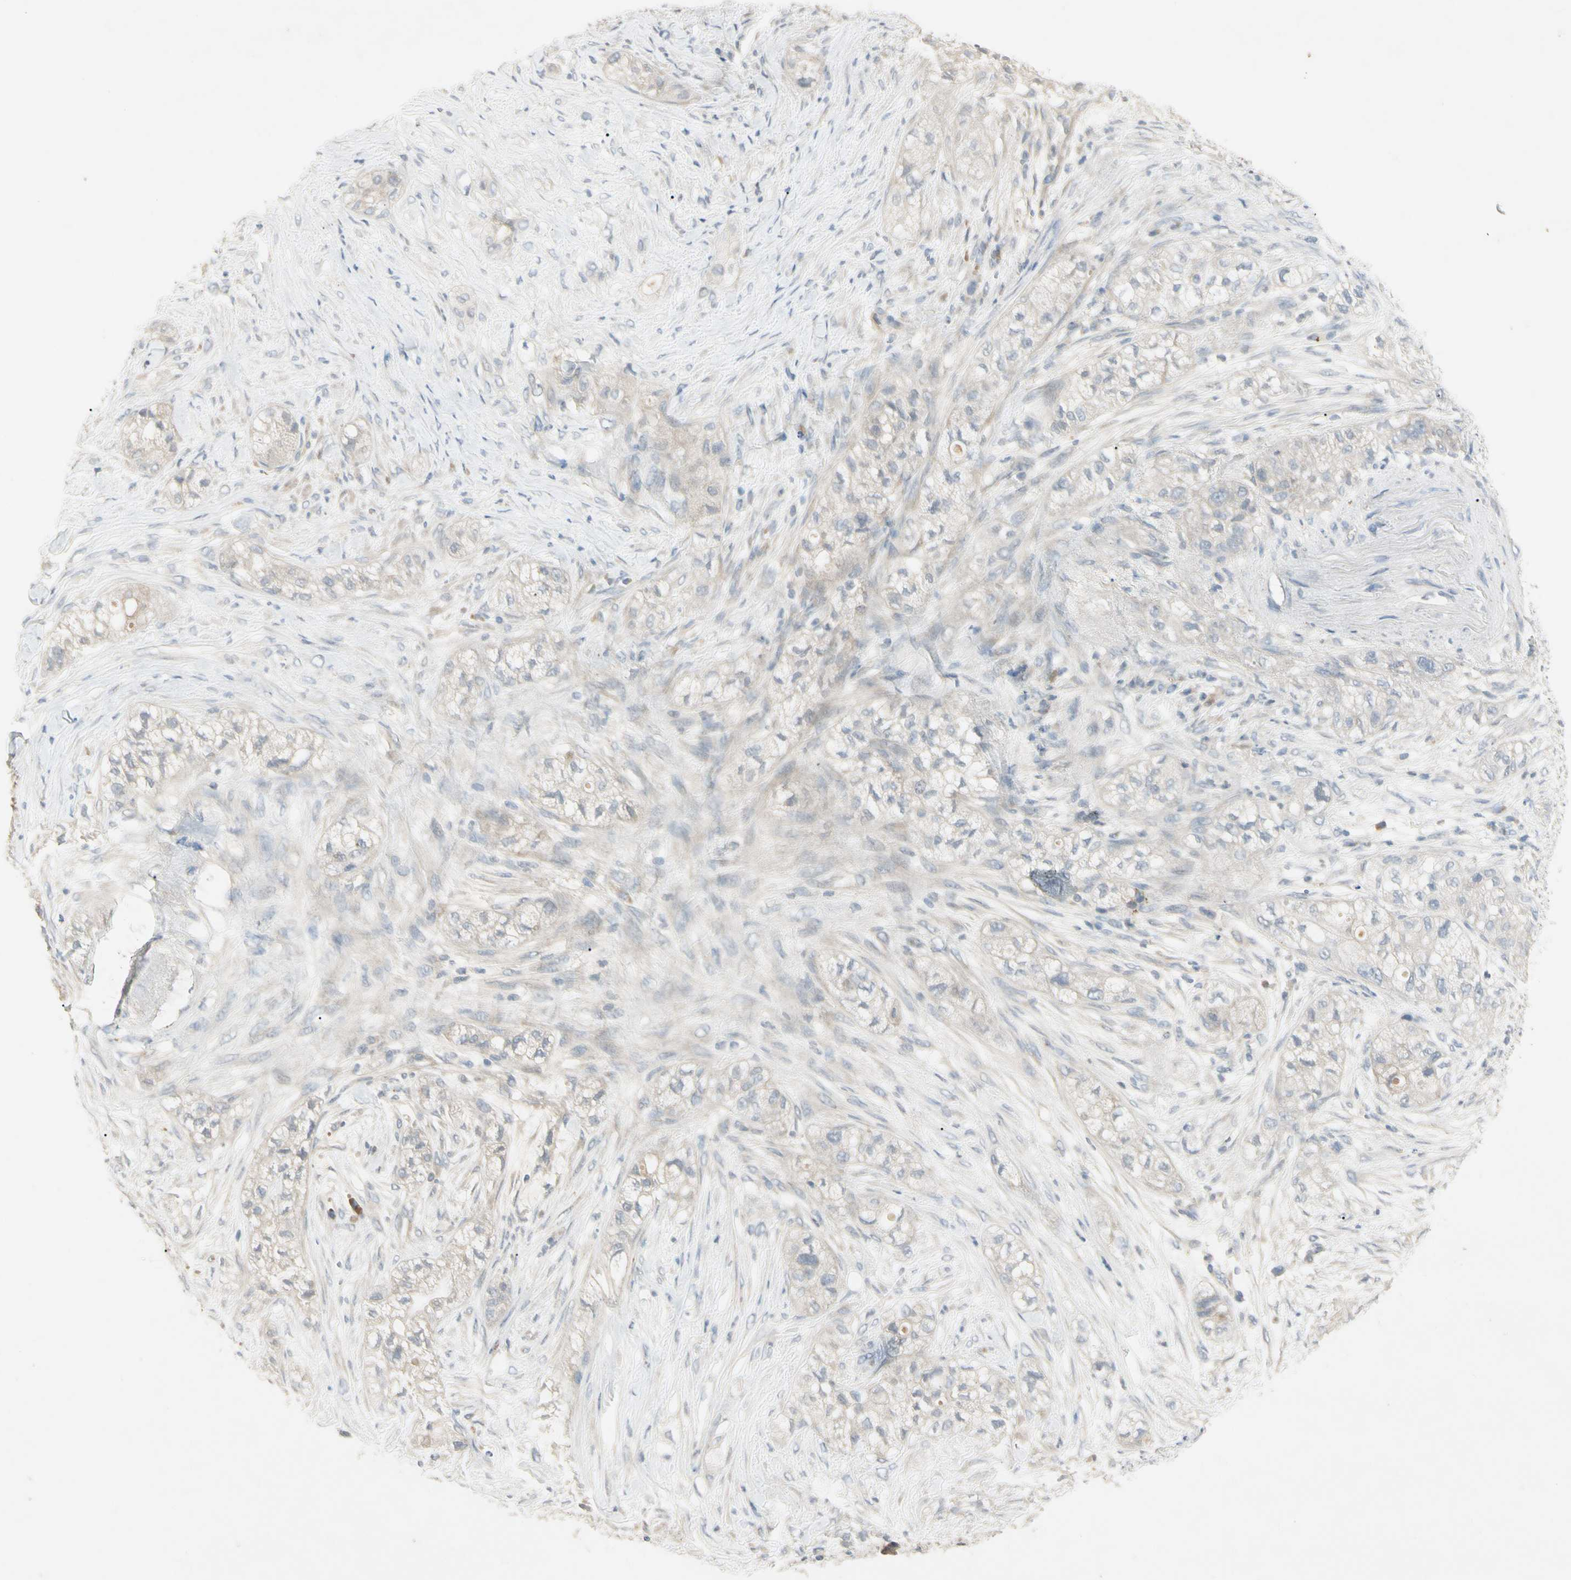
{"staining": {"intensity": "negative", "quantity": "none", "location": "none"}, "tissue": "pancreatic cancer", "cell_type": "Tumor cells", "image_type": "cancer", "snomed": [{"axis": "morphology", "description": "Adenocarcinoma, NOS"}, {"axis": "topography", "description": "Pancreas"}], "caption": "Tumor cells show no significant protein staining in pancreatic adenocarcinoma.", "gene": "PRSS21", "patient": {"sex": "female", "age": 78}}